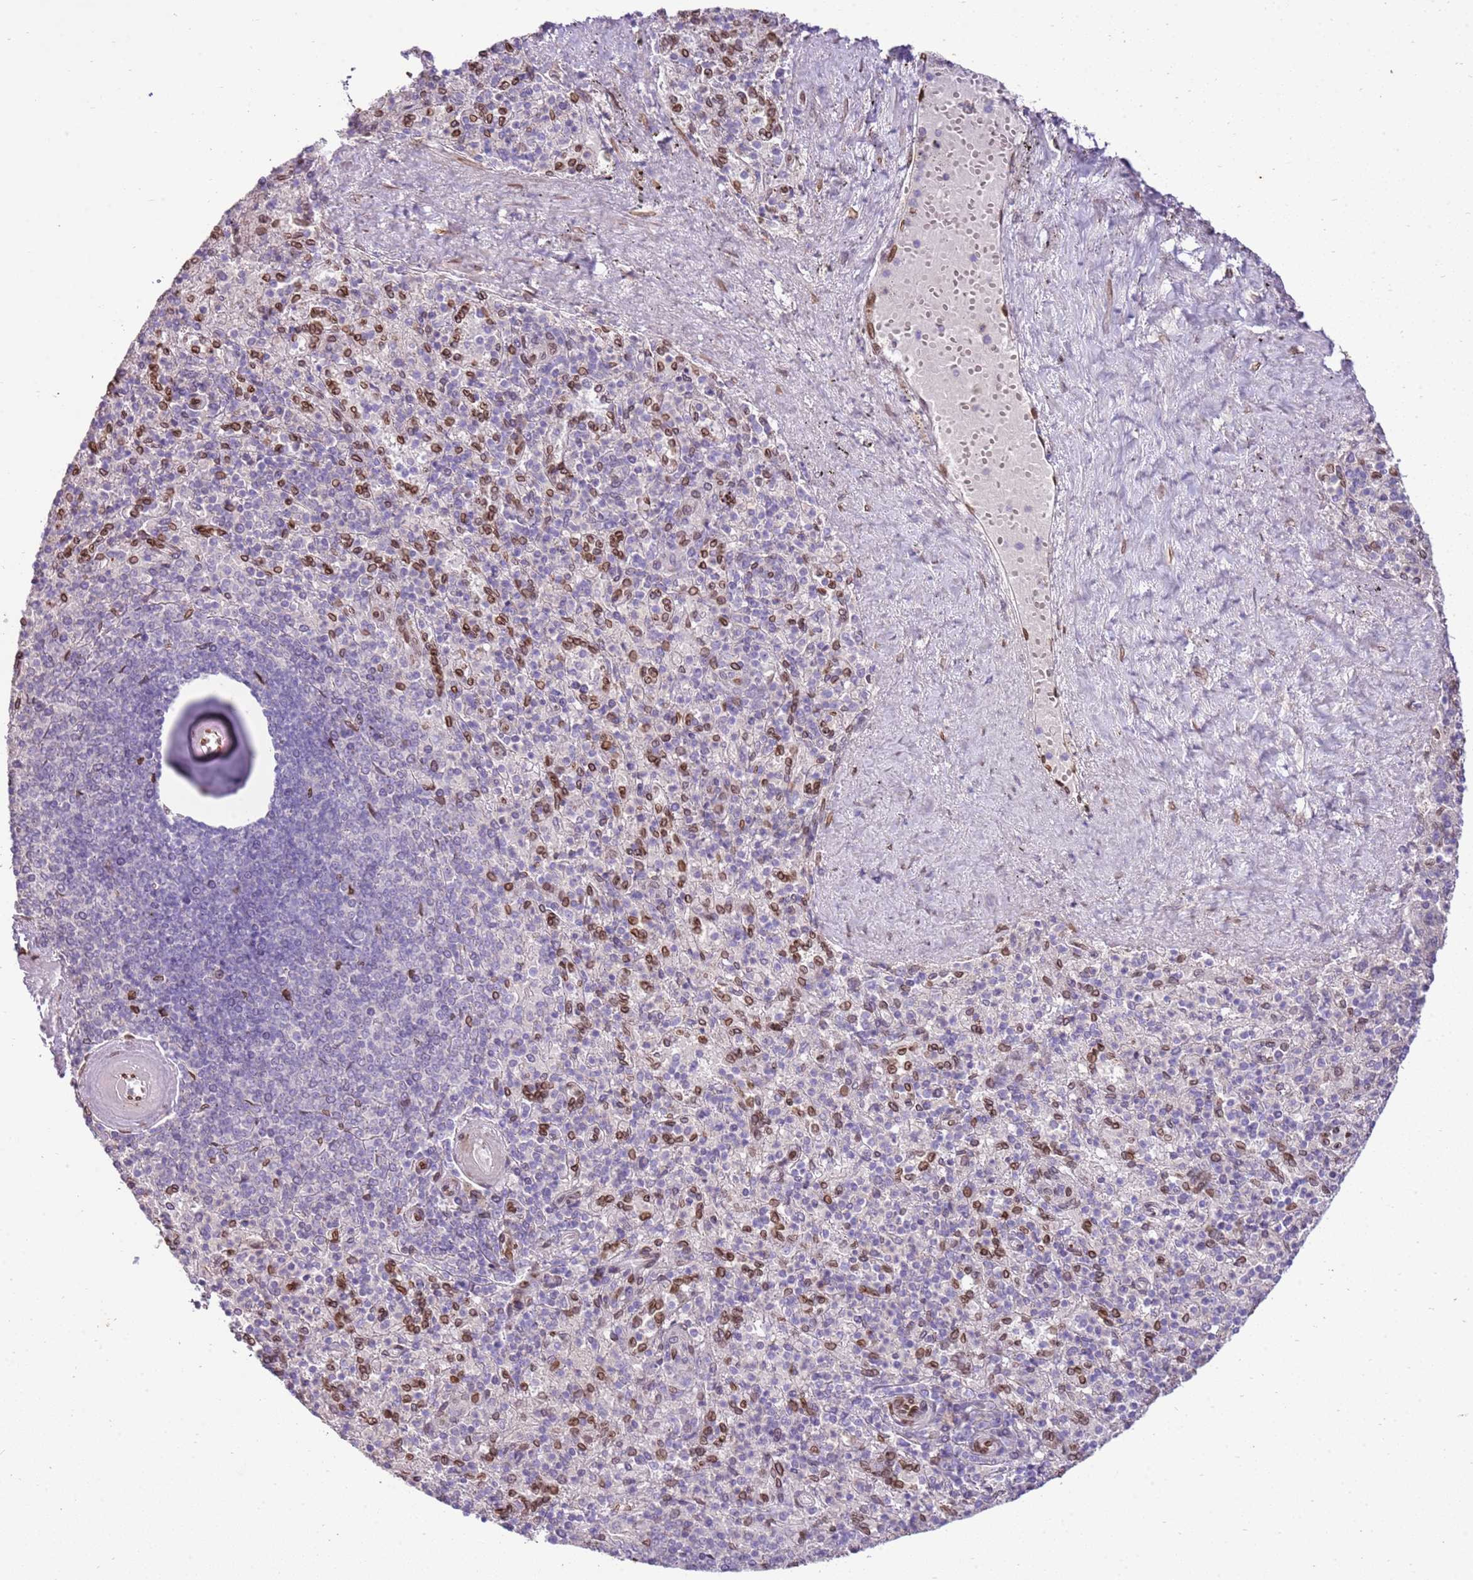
{"staining": {"intensity": "strong", "quantity": "<25%", "location": "cytoplasmic/membranous,nuclear"}, "tissue": "spleen", "cell_type": "Cells in red pulp", "image_type": "normal", "snomed": [{"axis": "morphology", "description": "Normal tissue, NOS"}, {"axis": "topography", "description": "Spleen"}], "caption": "This photomicrograph displays immunohistochemistry (IHC) staining of unremarkable human spleen, with medium strong cytoplasmic/membranous,nuclear staining in approximately <25% of cells in red pulp.", "gene": "TMEM47", "patient": {"sex": "male", "age": 82}}